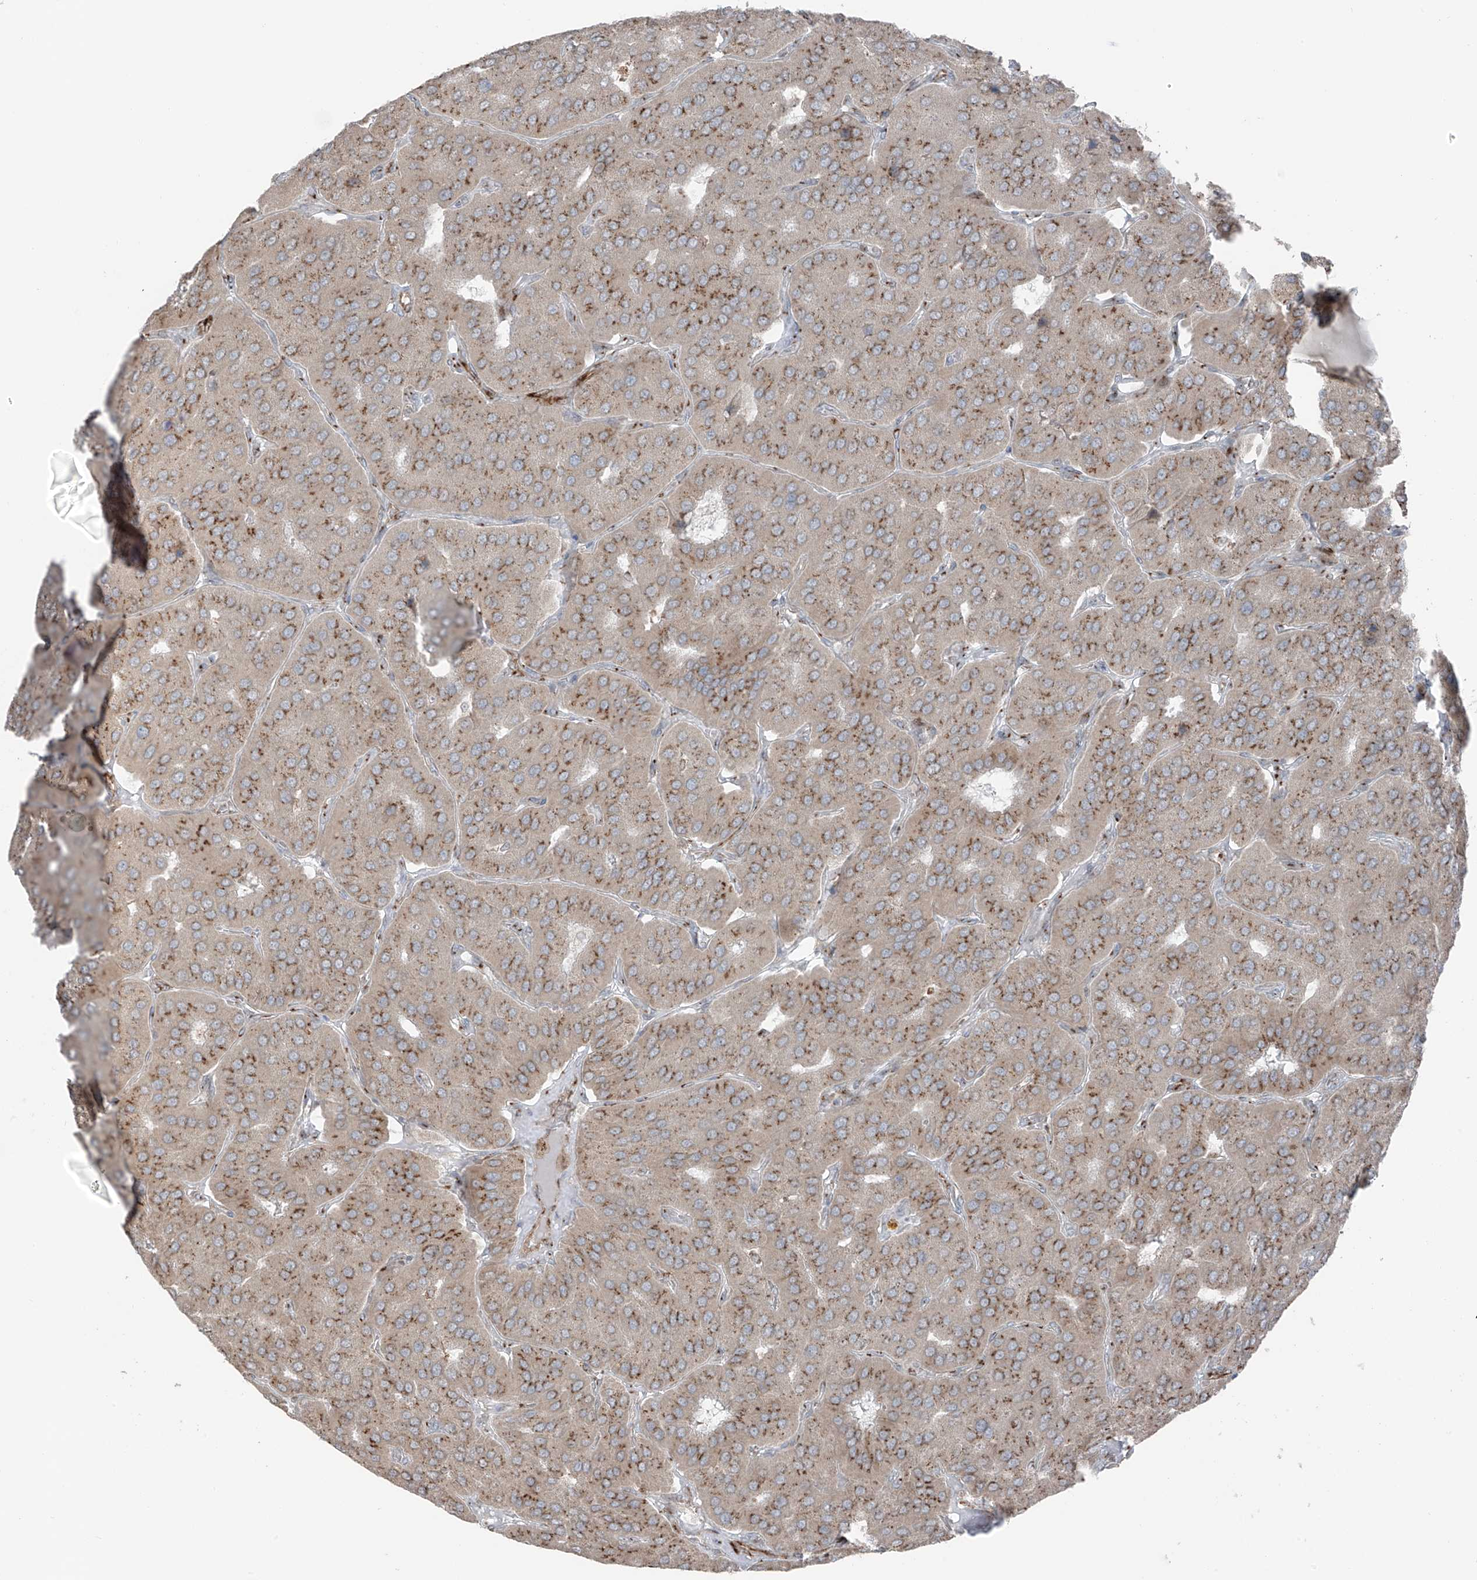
{"staining": {"intensity": "moderate", "quantity": ">75%", "location": "cytoplasmic/membranous"}, "tissue": "parathyroid gland", "cell_type": "Glandular cells", "image_type": "normal", "snomed": [{"axis": "morphology", "description": "Normal tissue, NOS"}, {"axis": "morphology", "description": "Adenoma, NOS"}, {"axis": "topography", "description": "Parathyroid gland"}], "caption": "Immunohistochemical staining of benign parathyroid gland displays medium levels of moderate cytoplasmic/membranous positivity in approximately >75% of glandular cells. (Stains: DAB (3,3'-diaminobenzidine) in brown, nuclei in blue, Microscopy: brightfield microscopy at high magnification).", "gene": "ERLEC1", "patient": {"sex": "female", "age": 86}}